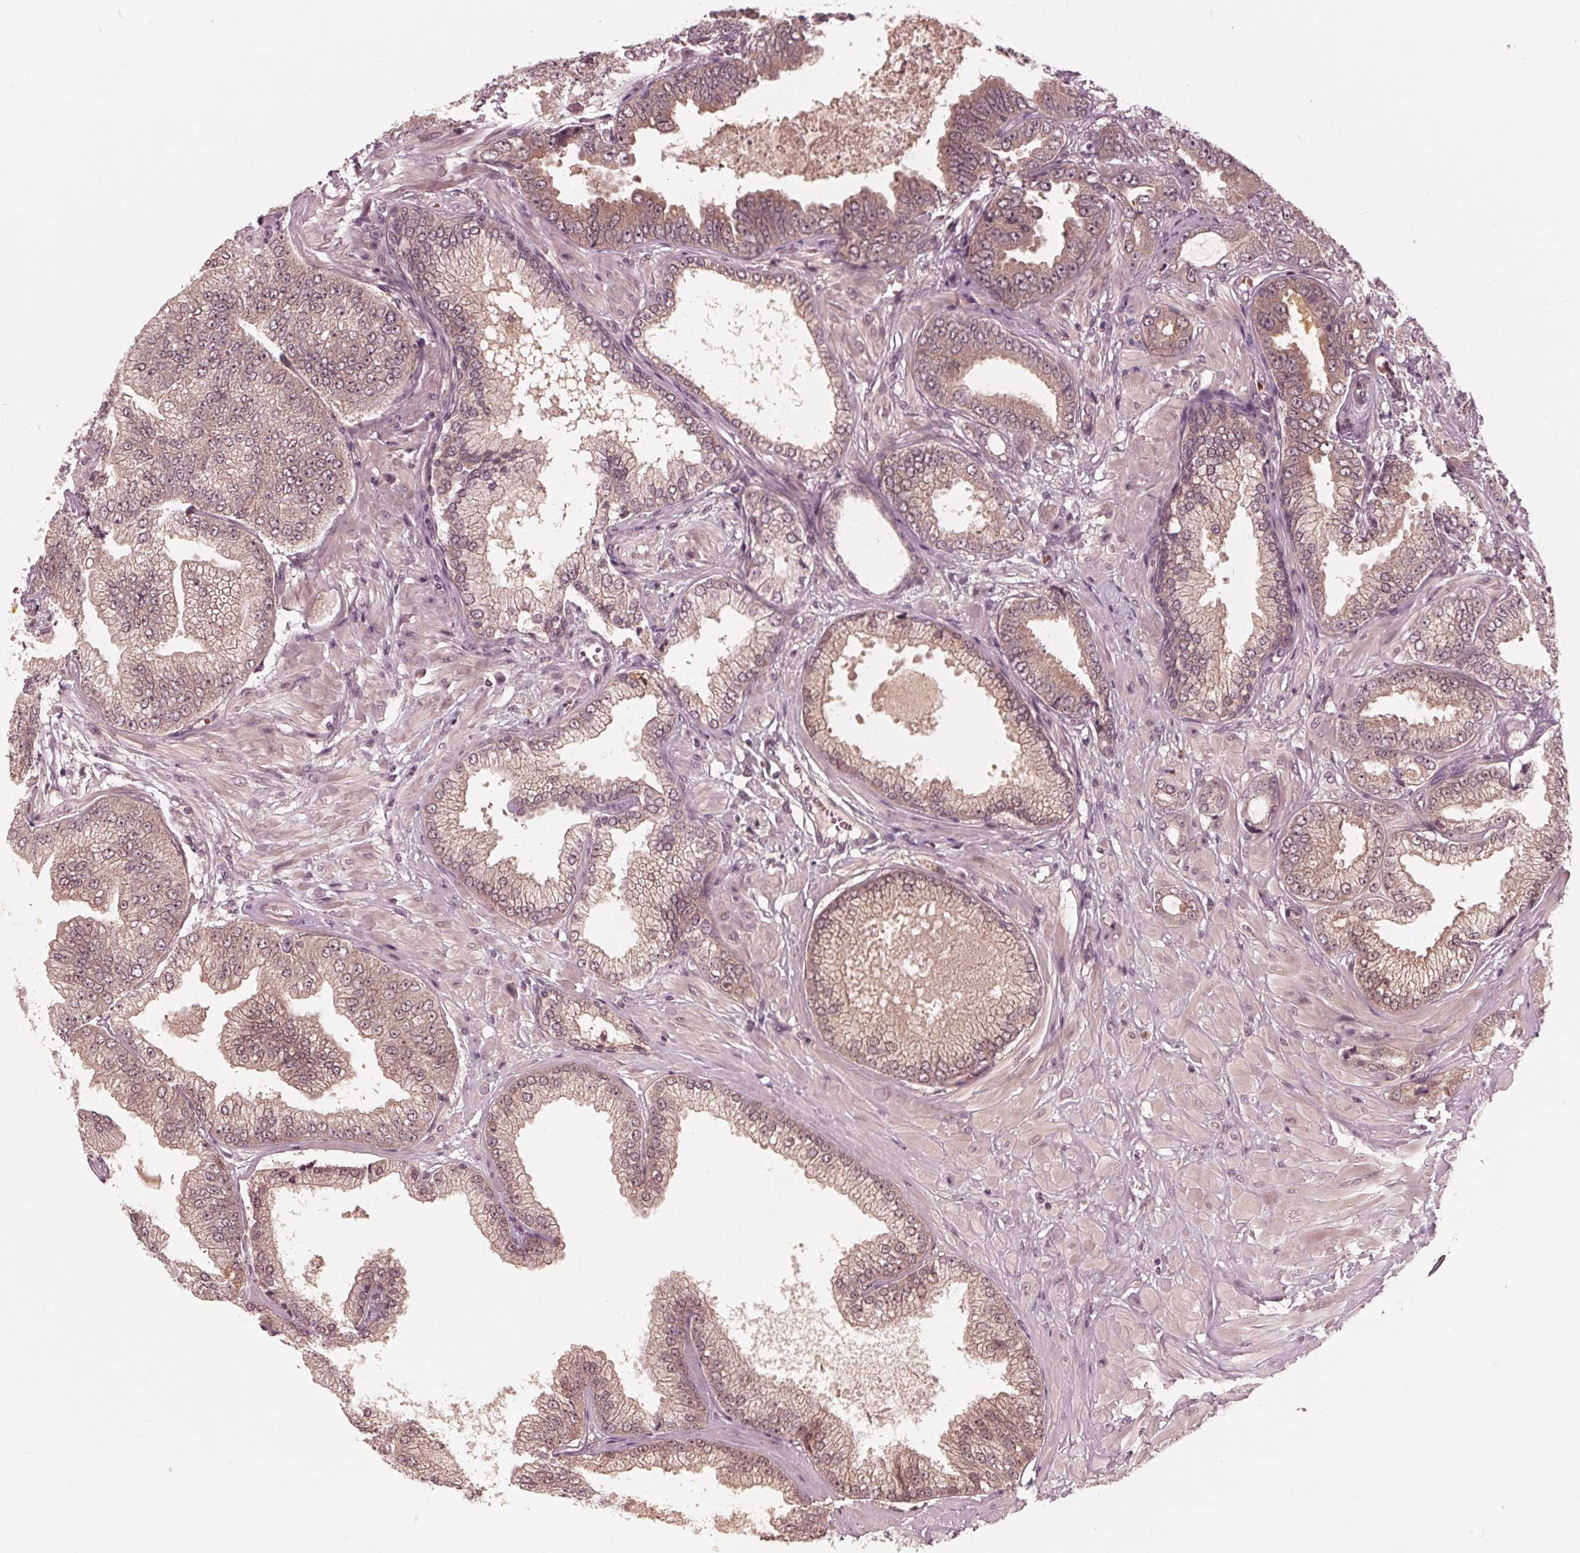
{"staining": {"intensity": "weak", "quantity": "25%-75%", "location": "cytoplasmic/membranous"}, "tissue": "prostate cancer", "cell_type": "Tumor cells", "image_type": "cancer", "snomed": [{"axis": "morphology", "description": "Adenocarcinoma, Low grade"}, {"axis": "topography", "description": "Prostate"}], "caption": "DAB (3,3'-diaminobenzidine) immunohistochemical staining of human prostate cancer (adenocarcinoma (low-grade)) demonstrates weak cytoplasmic/membranous protein positivity in approximately 25%-75% of tumor cells. (DAB IHC with brightfield microscopy, high magnification).", "gene": "UBALD1", "patient": {"sex": "male", "age": 55}}